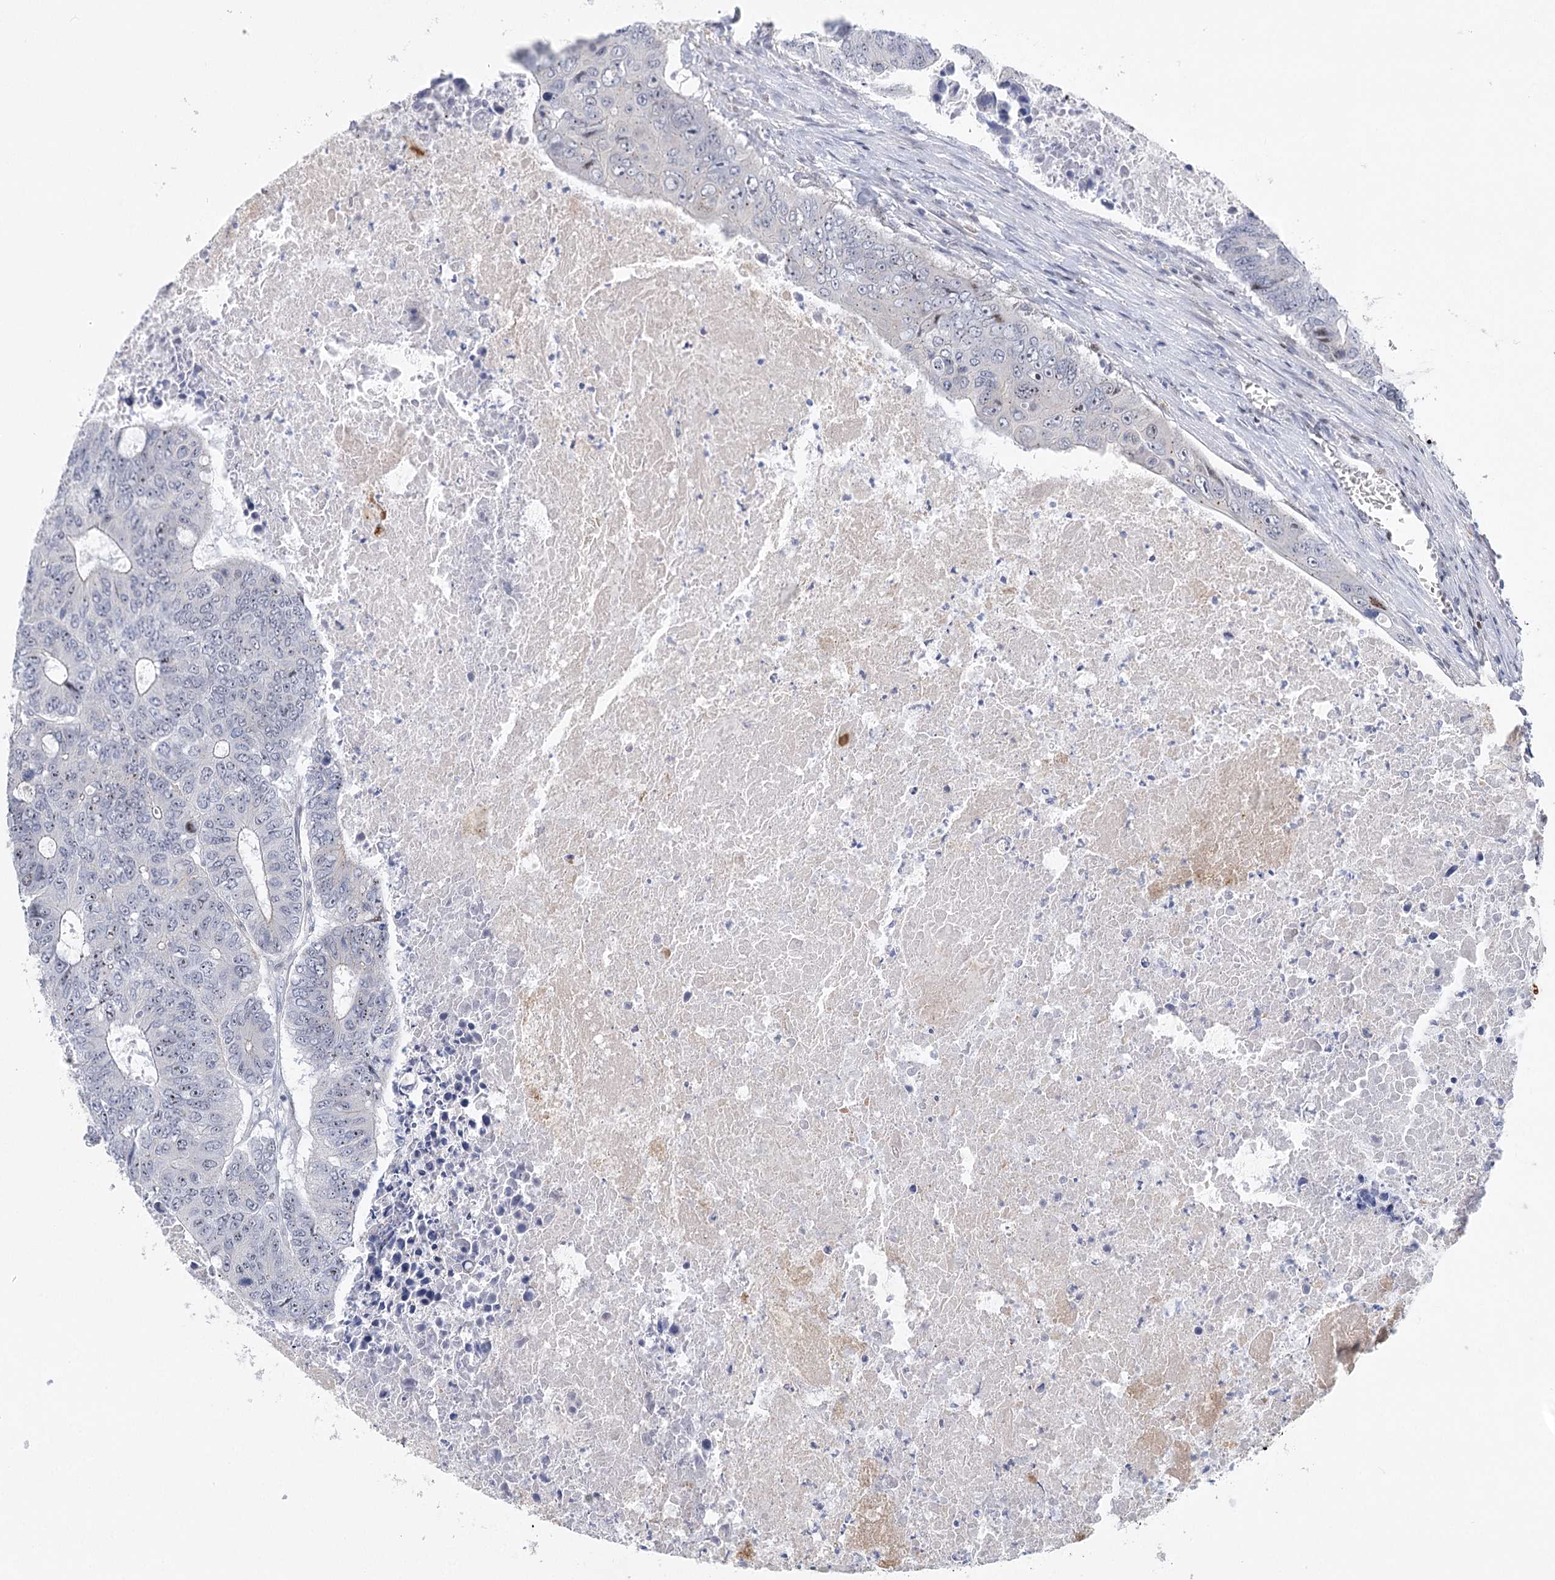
{"staining": {"intensity": "weak", "quantity": "25%-75%", "location": "nuclear"}, "tissue": "colorectal cancer", "cell_type": "Tumor cells", "image_type": "cancer", "snomed": [{"axis": "morphology", "description": "Adenocarcinoma, NOS"}, {"axis": "topography", "description": "Colon"}], "caption": "About 25%-75% of tumor cells in human adenocarcinoma (colorectal) exhibit weak nuclear protein positivity as visualized by brown immunohistochemical staining.", "gene": "CAMTA1", "patient": {"sex": "male", "age": 87}}